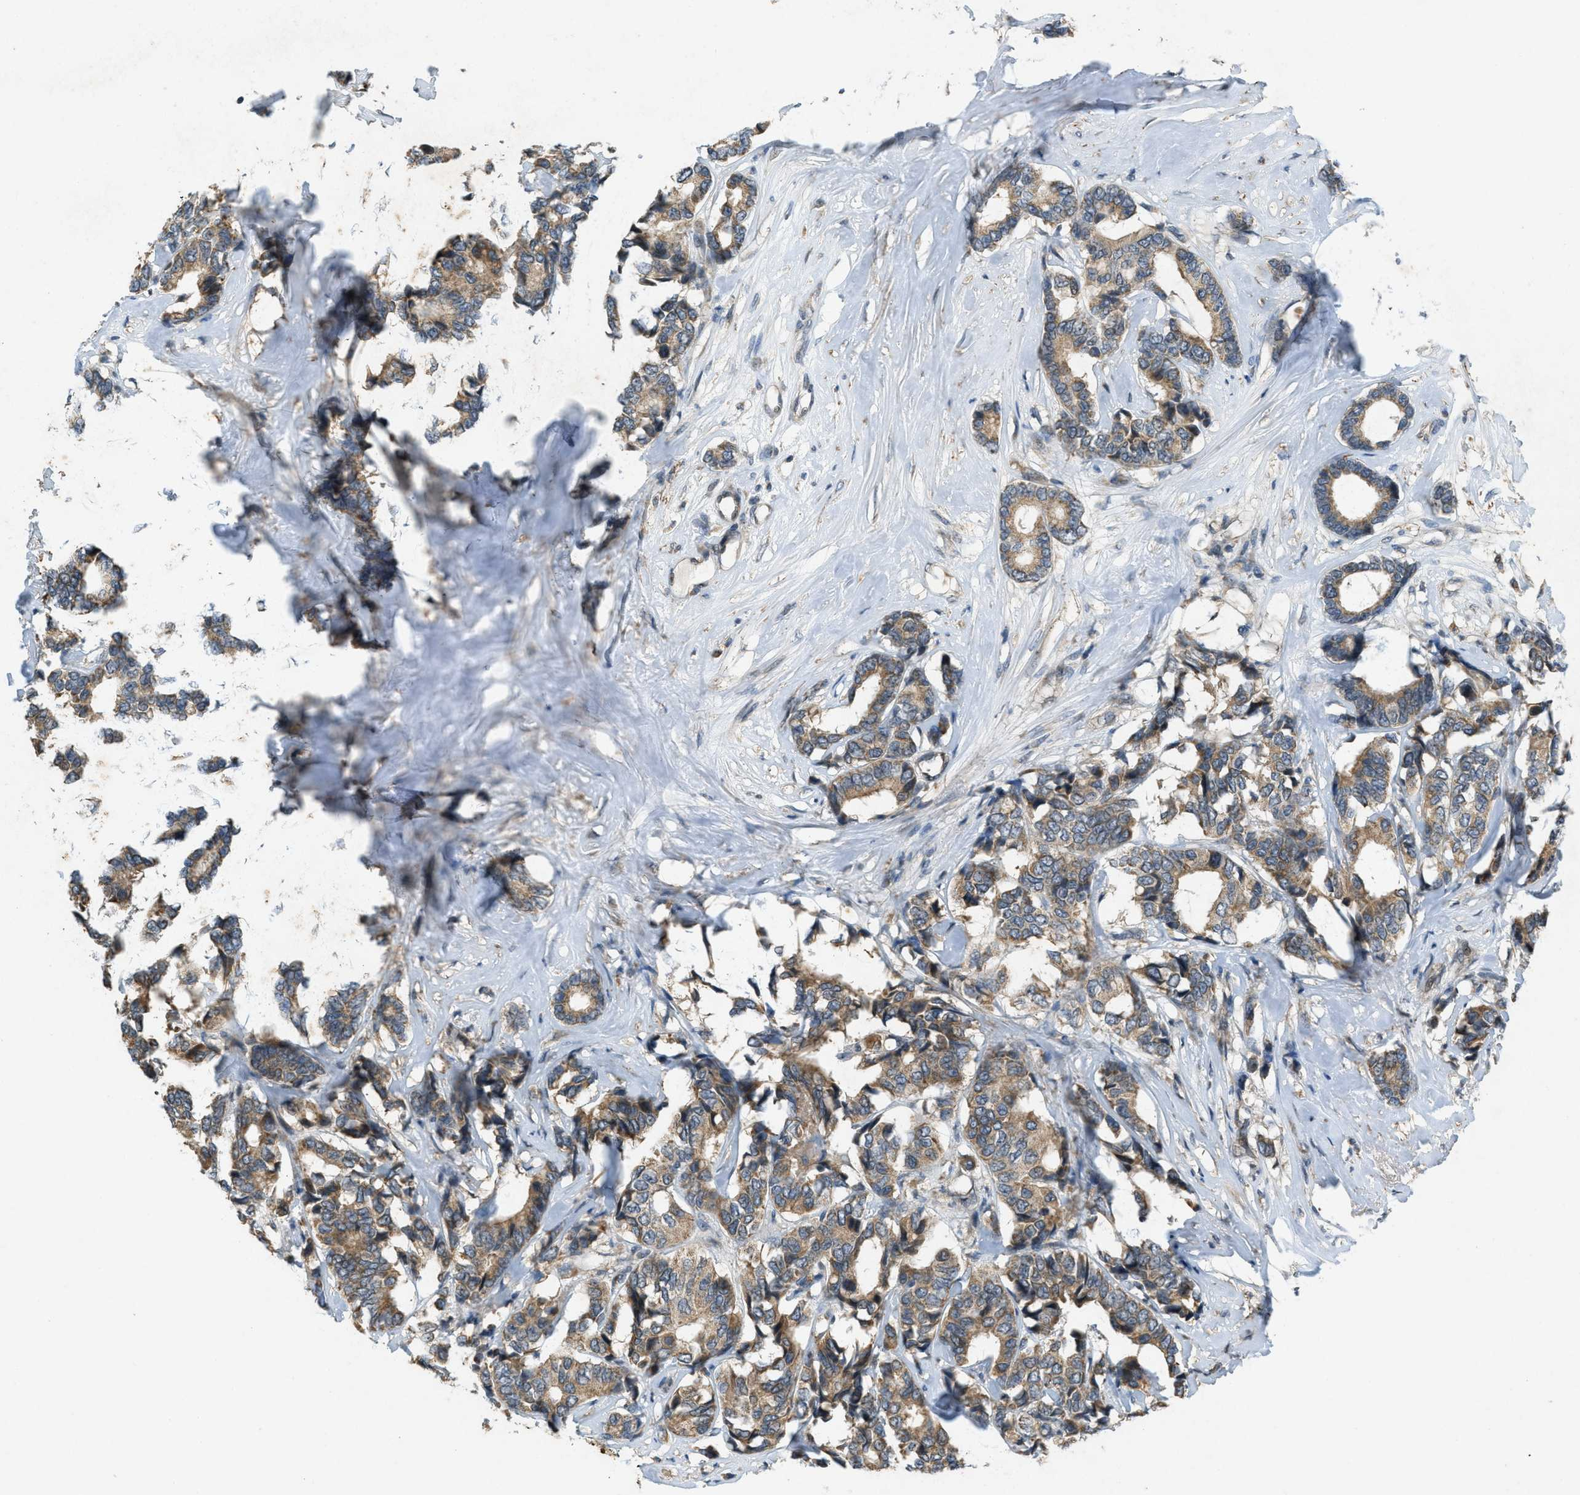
{"staining": {"intensity": "moderate", "quantity": ">75%", "location": "cytoplasmic/membranous"}, "tissue": "breast cancer", "cell_type": "Tumor cells", "image_type": "cancer", "snomed": [{"axis": "morphology", "description": "Duct carcinoma"}, {"axis": "topography", "description": "Breast"}], "caption": "An image of human breast cancer (invasive ductal carcinoma) stained for a protein shows moderate cytoplasmic/membranous brown staining in tumor cells.", "gene": "PPP1R15A", "patient": {"sex": "female", "age": 87}}